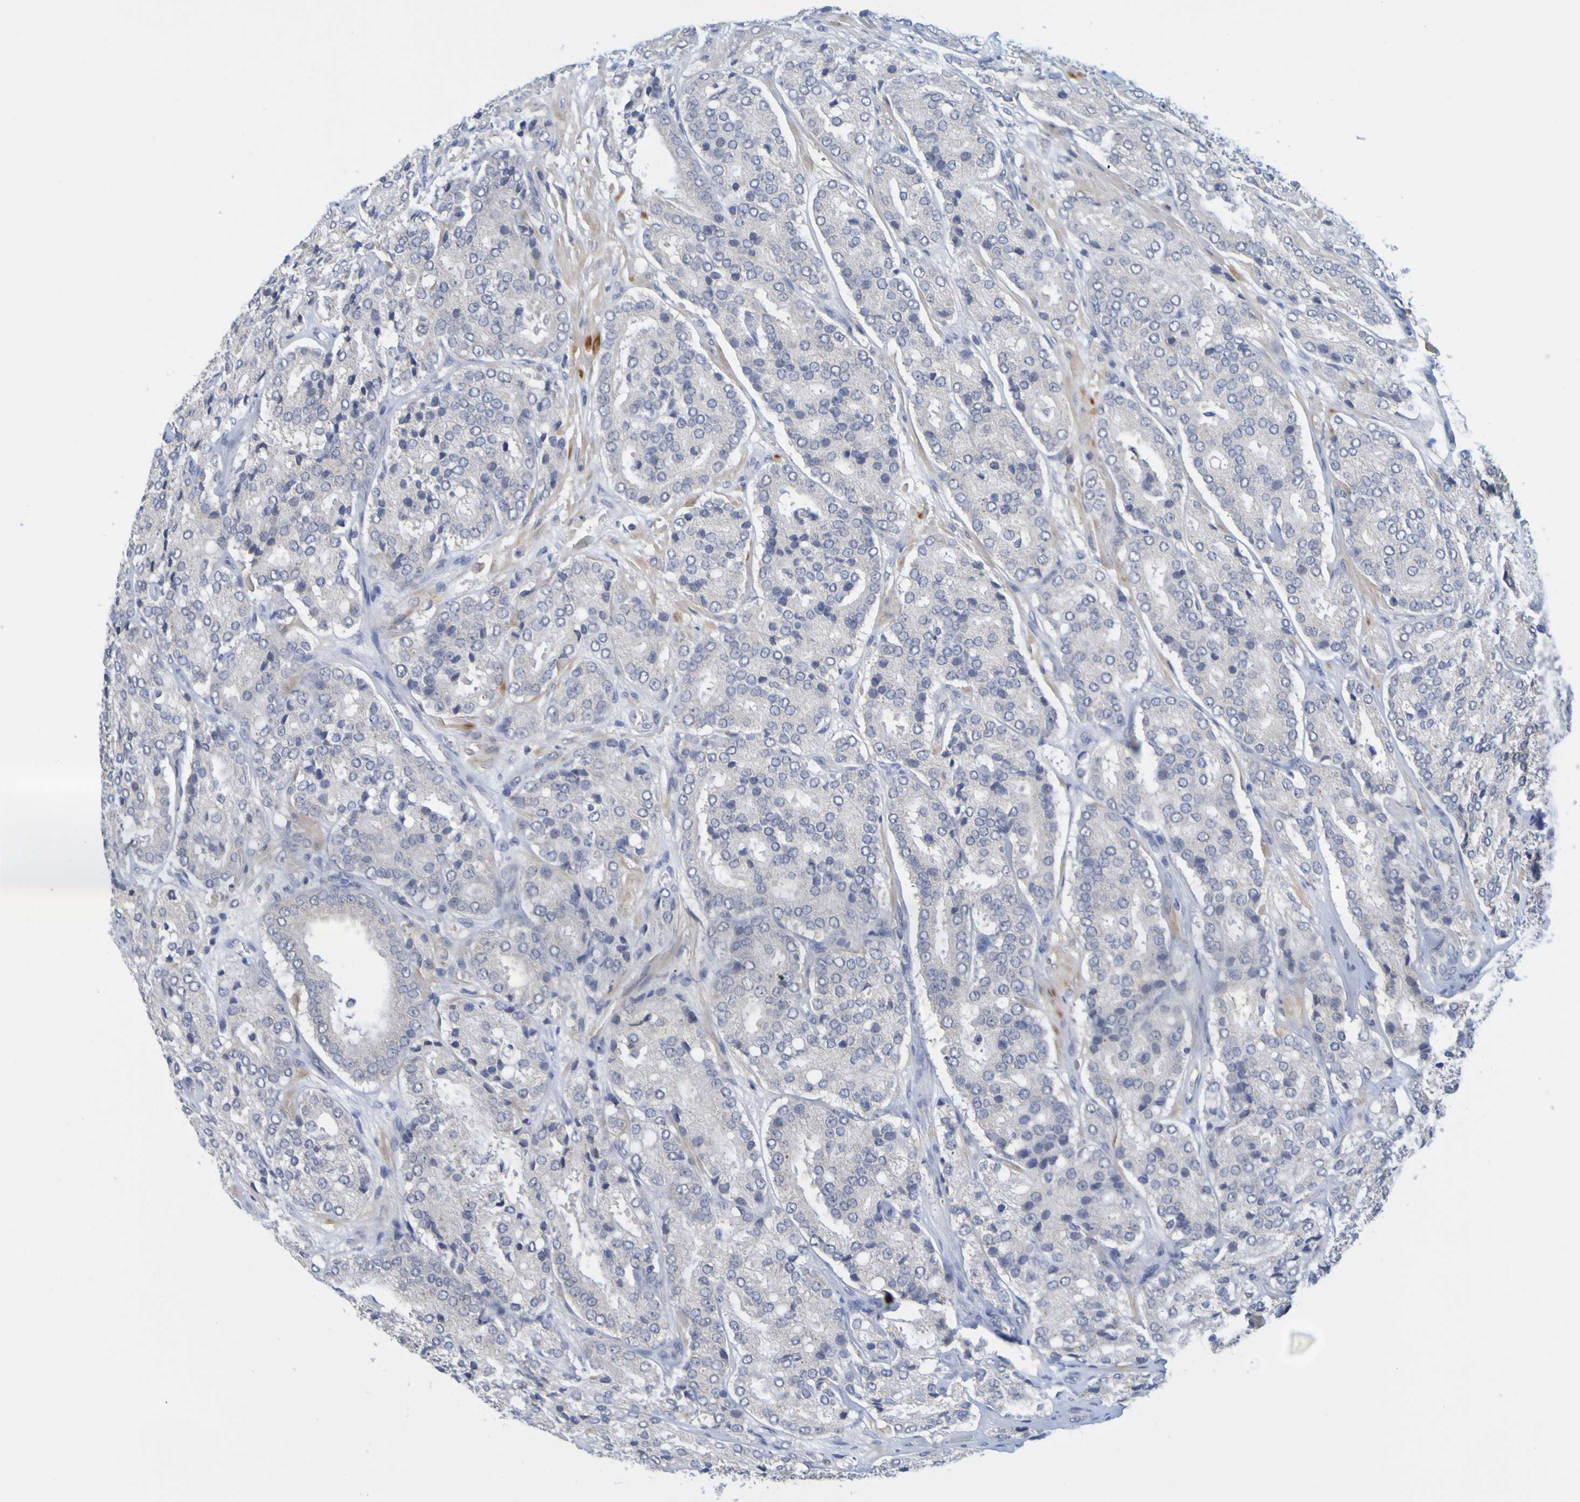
{"staining": {"intensity": "negative", "quantity": "none", "location": "none"}, "tissue": "prostate cancer", "cell_type": "Tumor cells", "image_type": "cancer", "snomed": [{"axis": "morphology", "description": "Adenocarcinoma, High grade"}, {"axis": "topography", "description": "Prostate"}], "caption": "Immunohistochemistry photomicrograph of neoplastic tissue: prostate cancer stained with DAB shows no significant protein expression in tumor cells.", "gene": "ENDOU", "patient": {"sex": "male", "age": 65}}